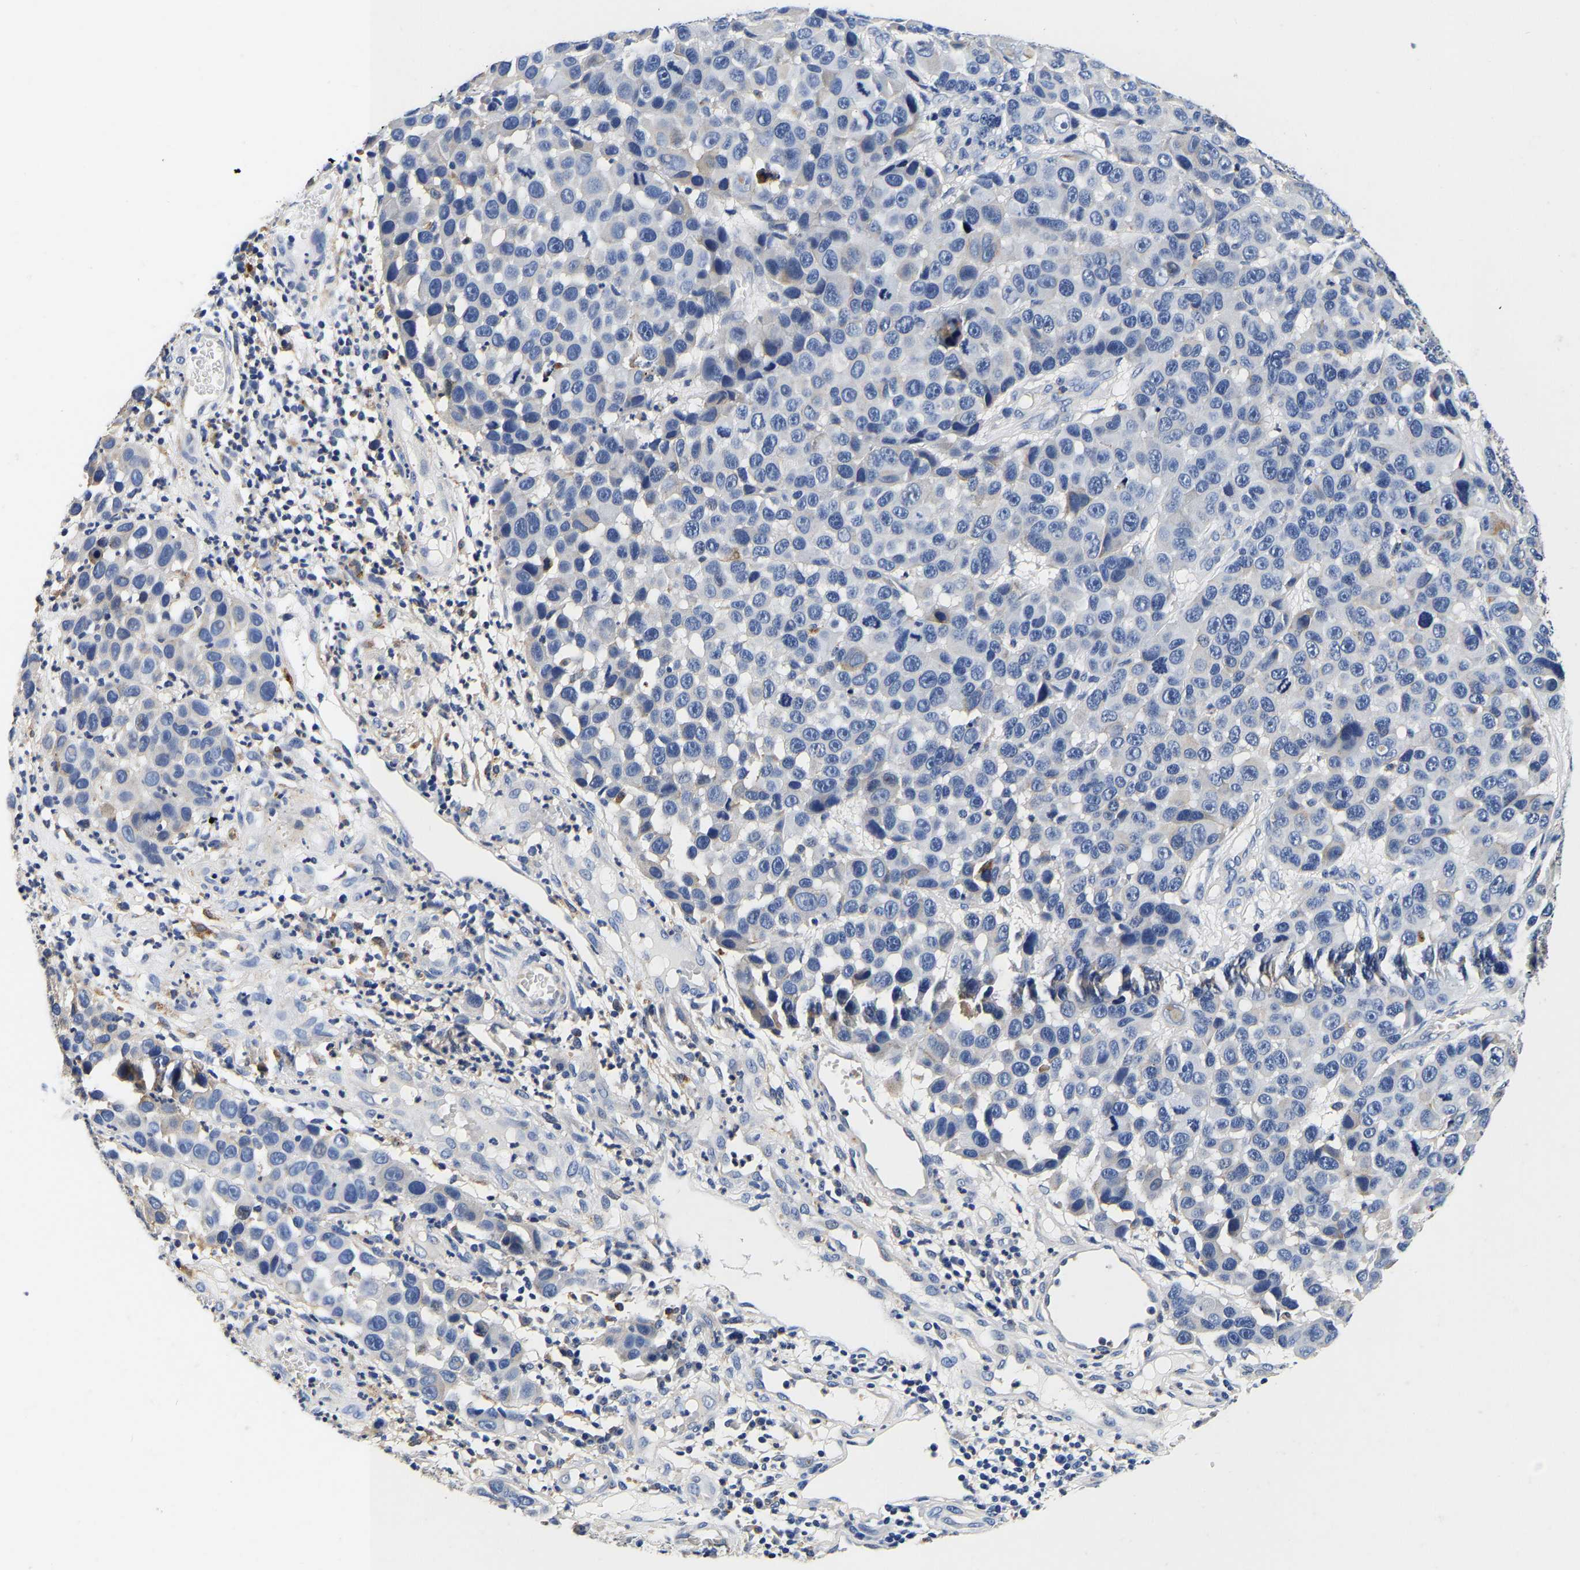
{"staining": {"intensity": "negative", "quantity": "none", "location": "none"}, "tissue": "melanoma", "cell_type": "Tumor cells", "image_type": "cancer", "snomed": [{"axis": "morphology", "description": "Malignant melanoma, NOS"}, {"axis": "topography", "description": "Skin"}], "caption": "This is an immunohistochemistry (IHC) micrograph of human malignant melanoma. There is no expression in tumor cells.", "gene": "GRN", "patient": {"sex": "male", "age": 53}}